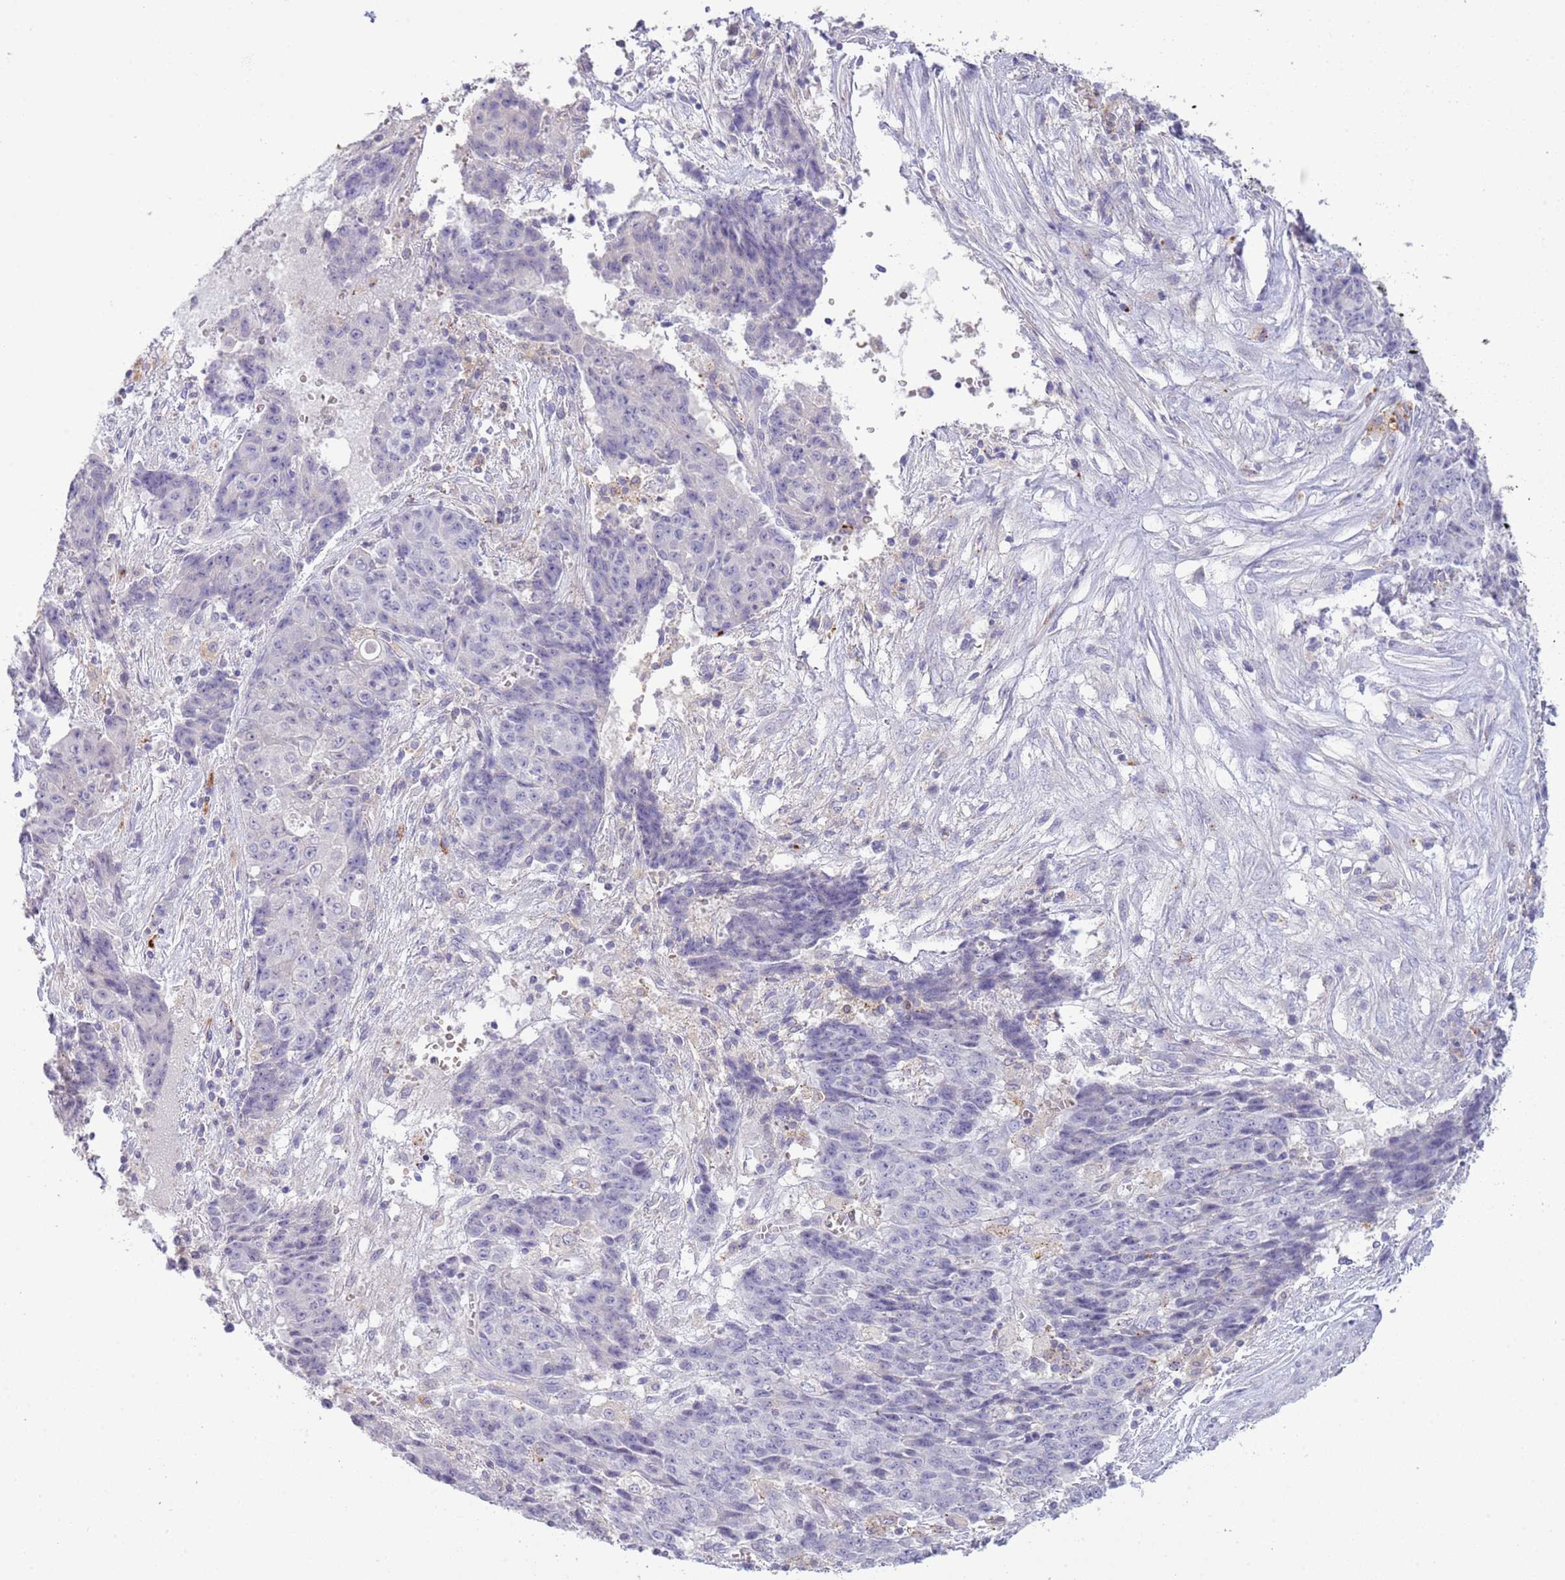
{"staining": {"intensity": "negative", "quantity": "none", "location": "none"}, "tissue": "ovarian cancer", "cell_type": "Tumor cells", "image_type": "cancer", "snomed": [{"axis": "morphology", "description": "Carcinoma, endometroid"}, {"axis": "topography", "description": "Ovary"}], "caption": "Ovarian cancer was stained to show a protein in brown. There is no significant expression in tumor cells.", "gene": "ABHD17A", "patient": {"sex": "female", "age": 42}}